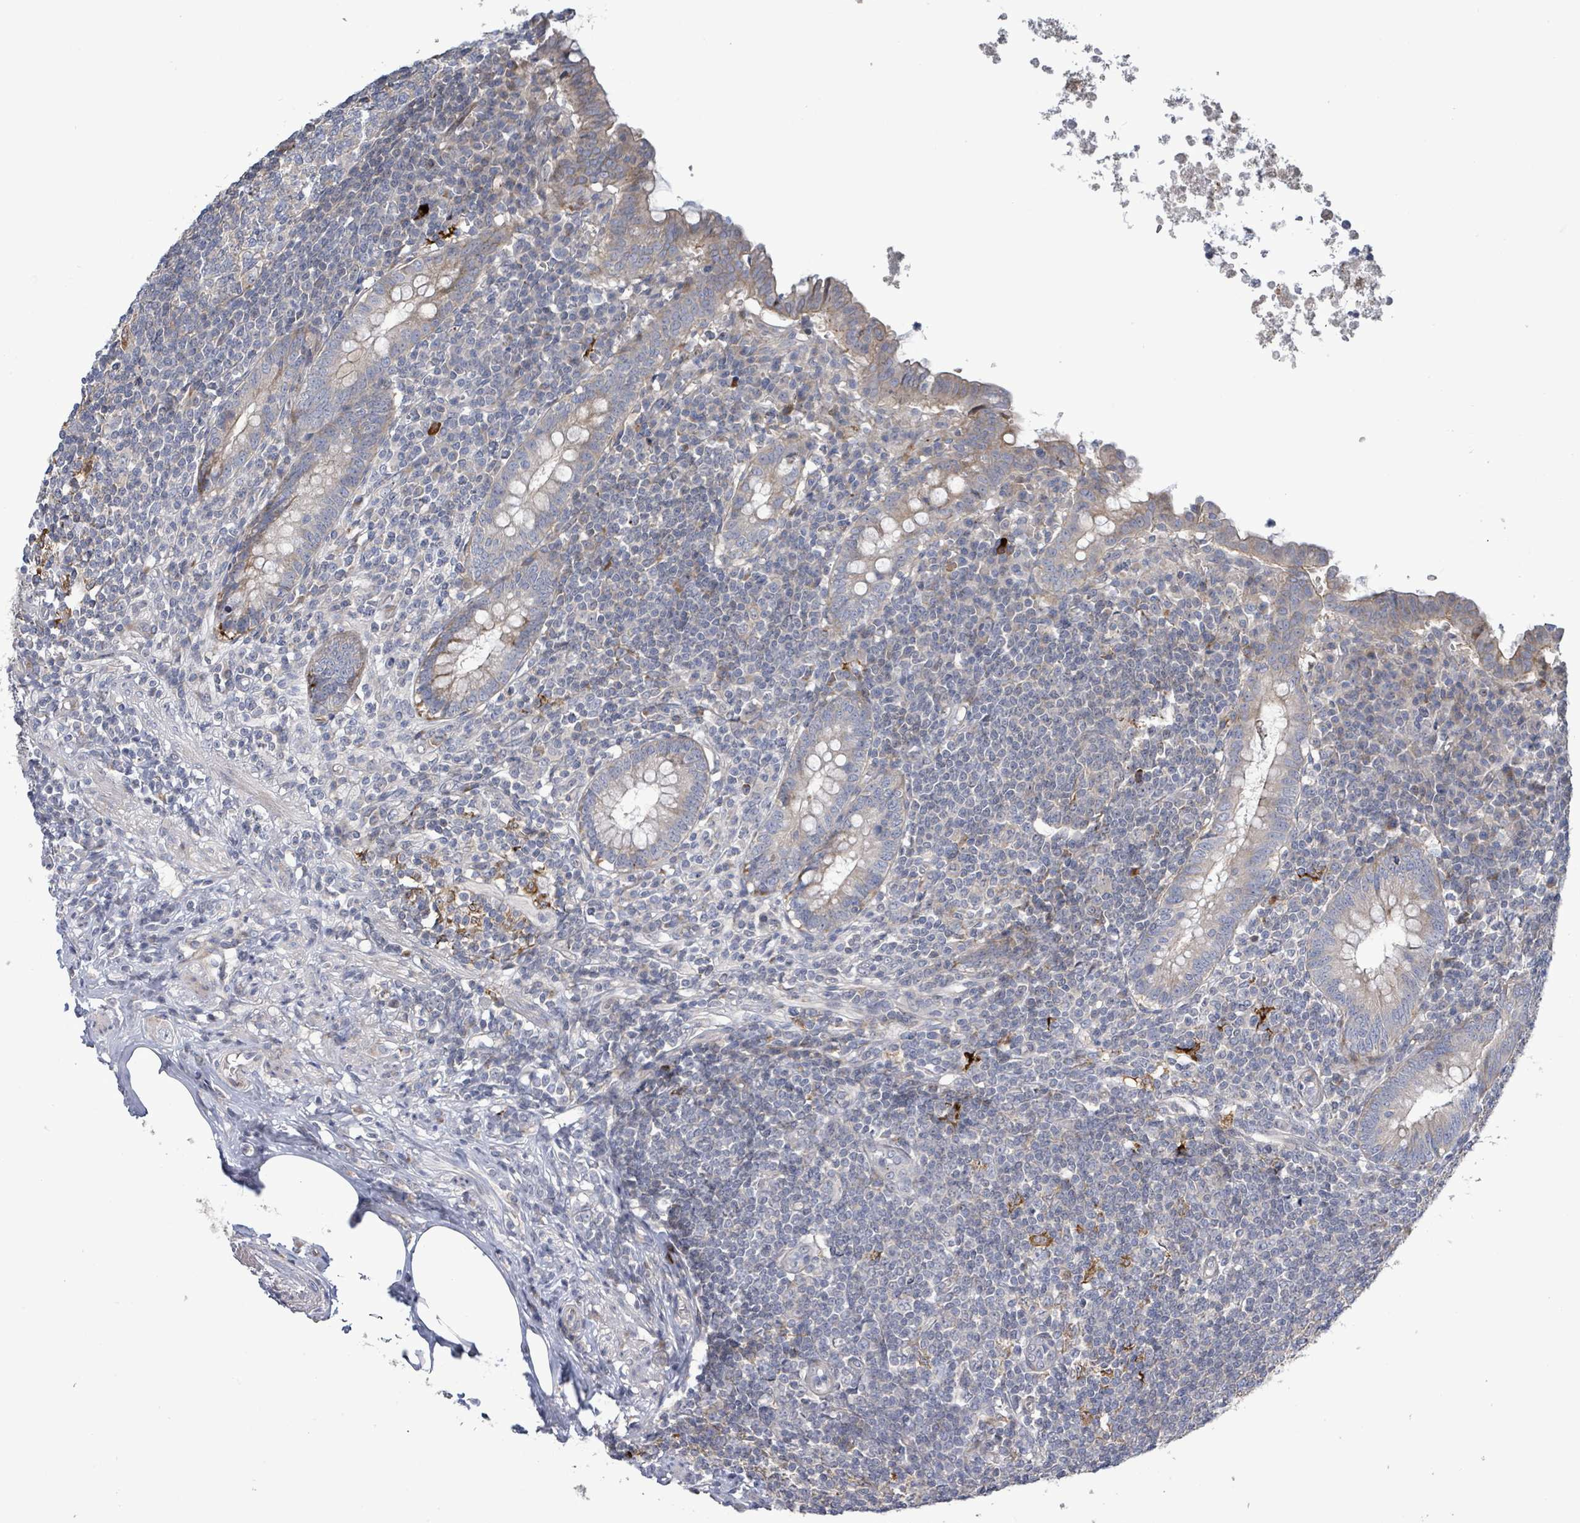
{"staining": {"intensity": "weak", "quantity": "25%-75%", "location": "cytoplasmic/membranous"}, "tissue": "appendix", "cell_type": "Glandular cells", "image_type": "normal", "snomed": [{"axis": "morphology", "description": "Normal tissue, NOS"}, {"axis": "topography", "description": "Appendix"}], "caption": "Protein expression analysis of unremarkable human appendix reveals weak cytoplasmic/membranous staining in approximately 25%-75% of glandular cells.", "gene": "LILRA4", "patient": {"sex": "male", "age": 83}}